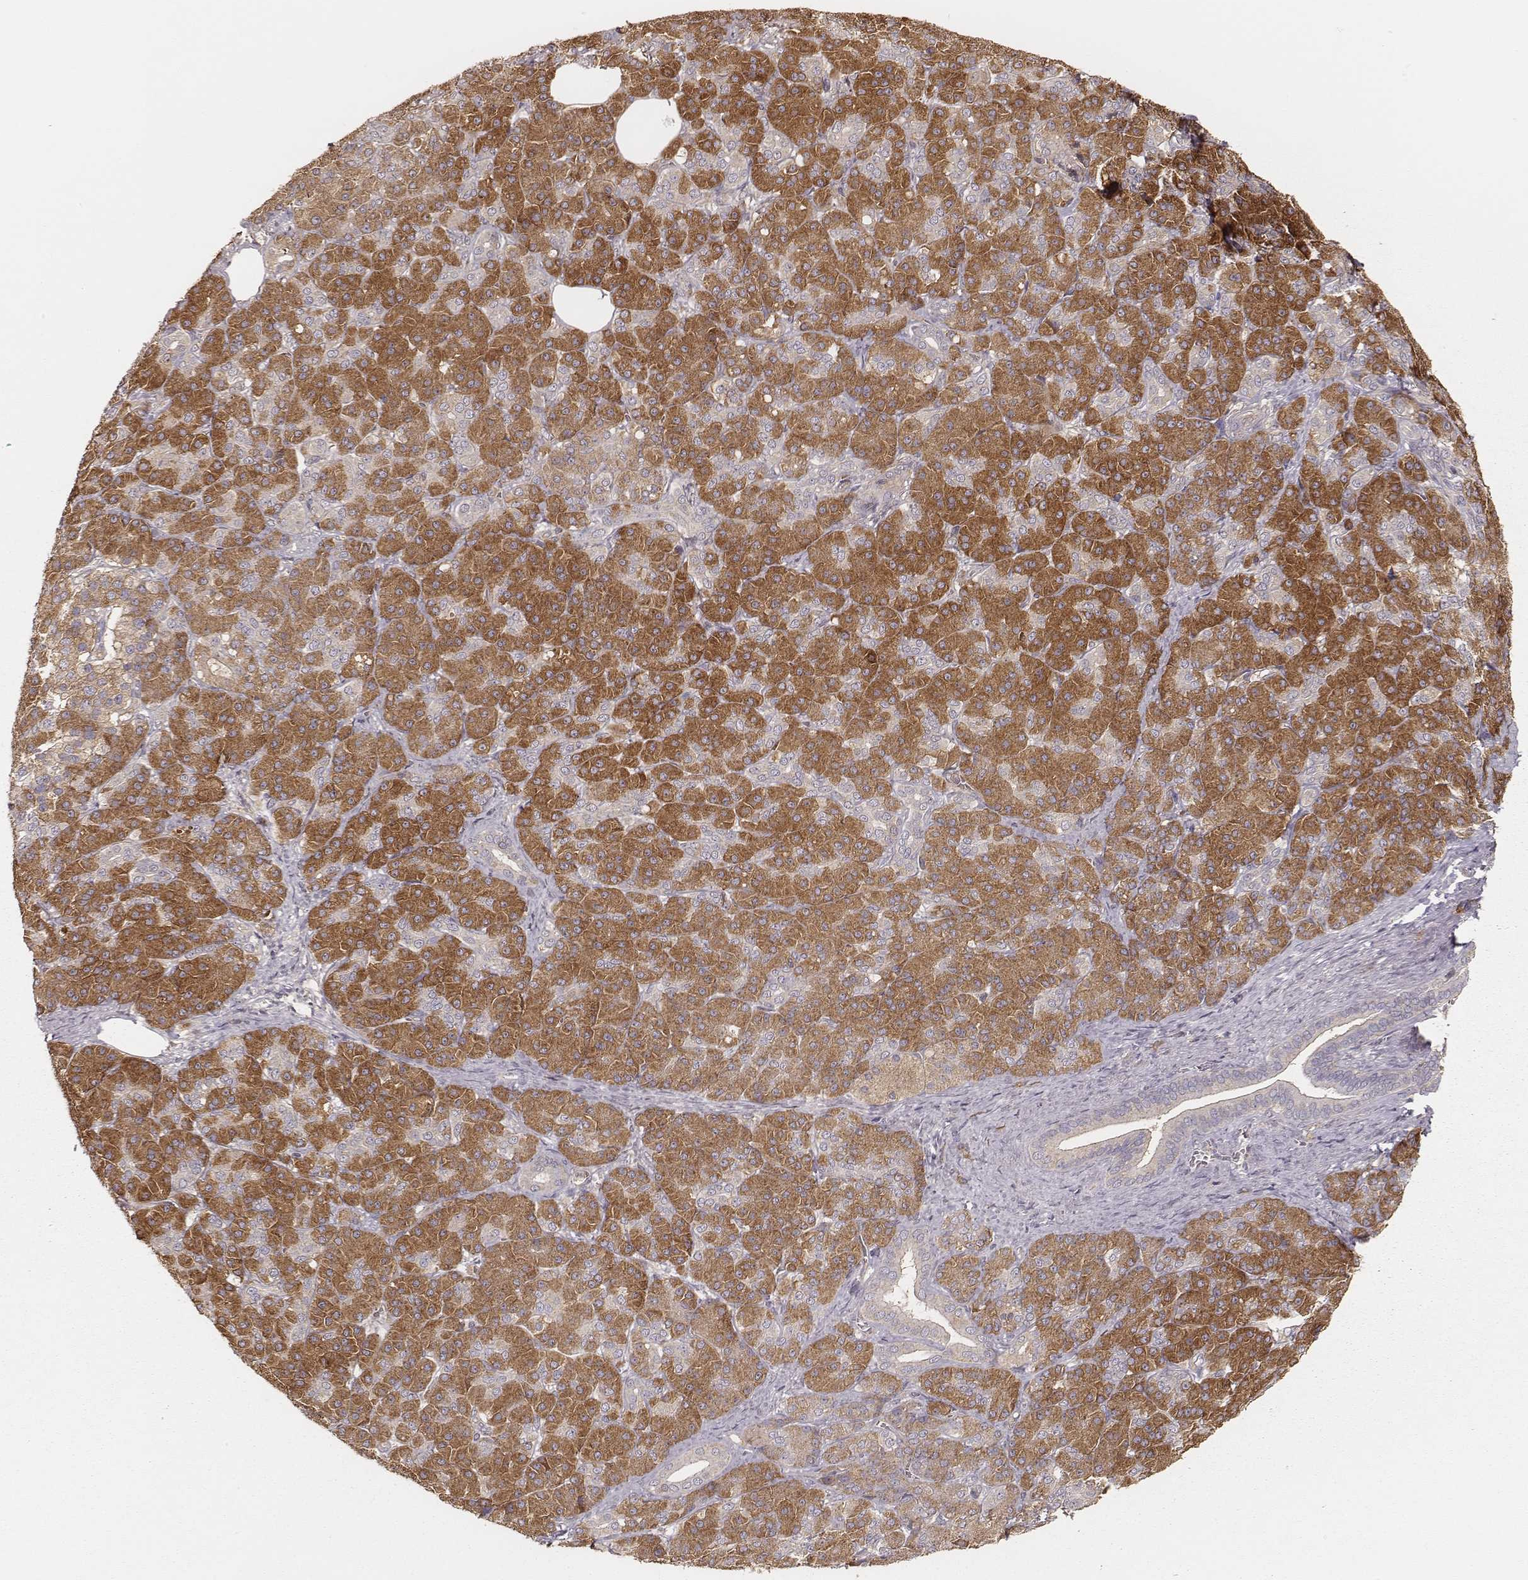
{"staining": {"intensity": "weak", "quantity": ">75%", "location": "cytoplasmic/membranous"}, "tissue": "pancreatic cancer", "cell_type": "Tumor cells", "image_type": "cancer", "snomed": [{"axis": "morphology", "description": "Normal tissue, NOS"}, {"axis": "morphology", "description": "Inflammation, NOS"}, {"axis": "morphology", "description": "Adenocarcinoma, NOS"}, {"axis": "topography", "description": "Pancreas"}], "caption": "Weak cytoplasmic/membranous positivity is appreciated in about >75% of tumor cells in pancreatic adenocarcinoma.", "gene": "CARS1", "patient": {"sex": "male", "age": 57}}